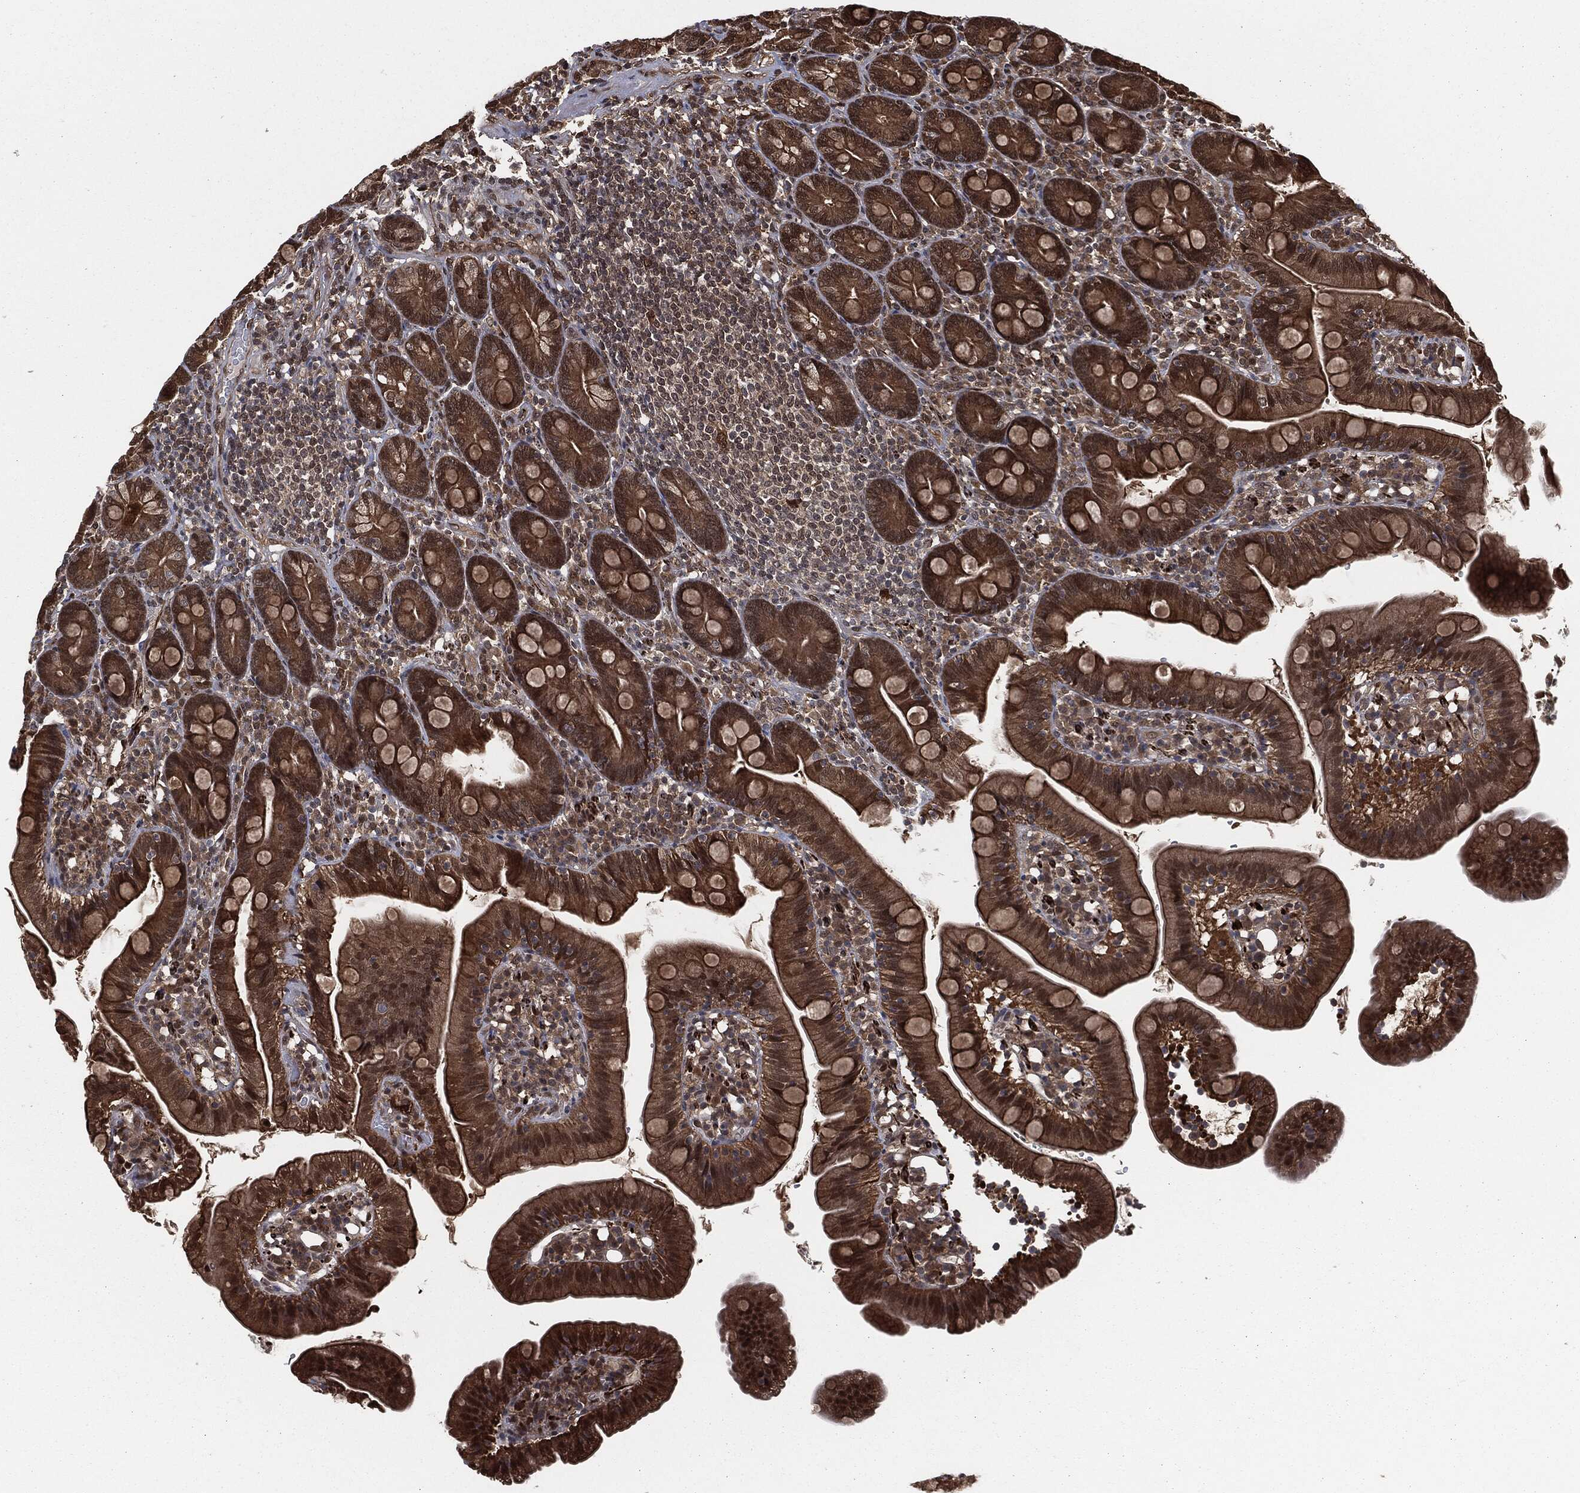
{"staining": {"intensity": "moderate", "quantity": ">75%", "location": "cytoplasmic/membranous"}, "tissue": "duodenum", "cell_type": "Glandular cells", "image_type": "normal", "snomed": [{"axis": "morphology", "description": "Normal tissue, NOS"}, {"axis": "topography", "description": "Duodenum"}], "caption": "A micrograph of human duodenum stained for a protein demonstrates moderate cytoplasmic/membranous brown staining in glandular cells.", "gene": "CAPRIN2", "patient": {"sex": "female", "age": 67}}